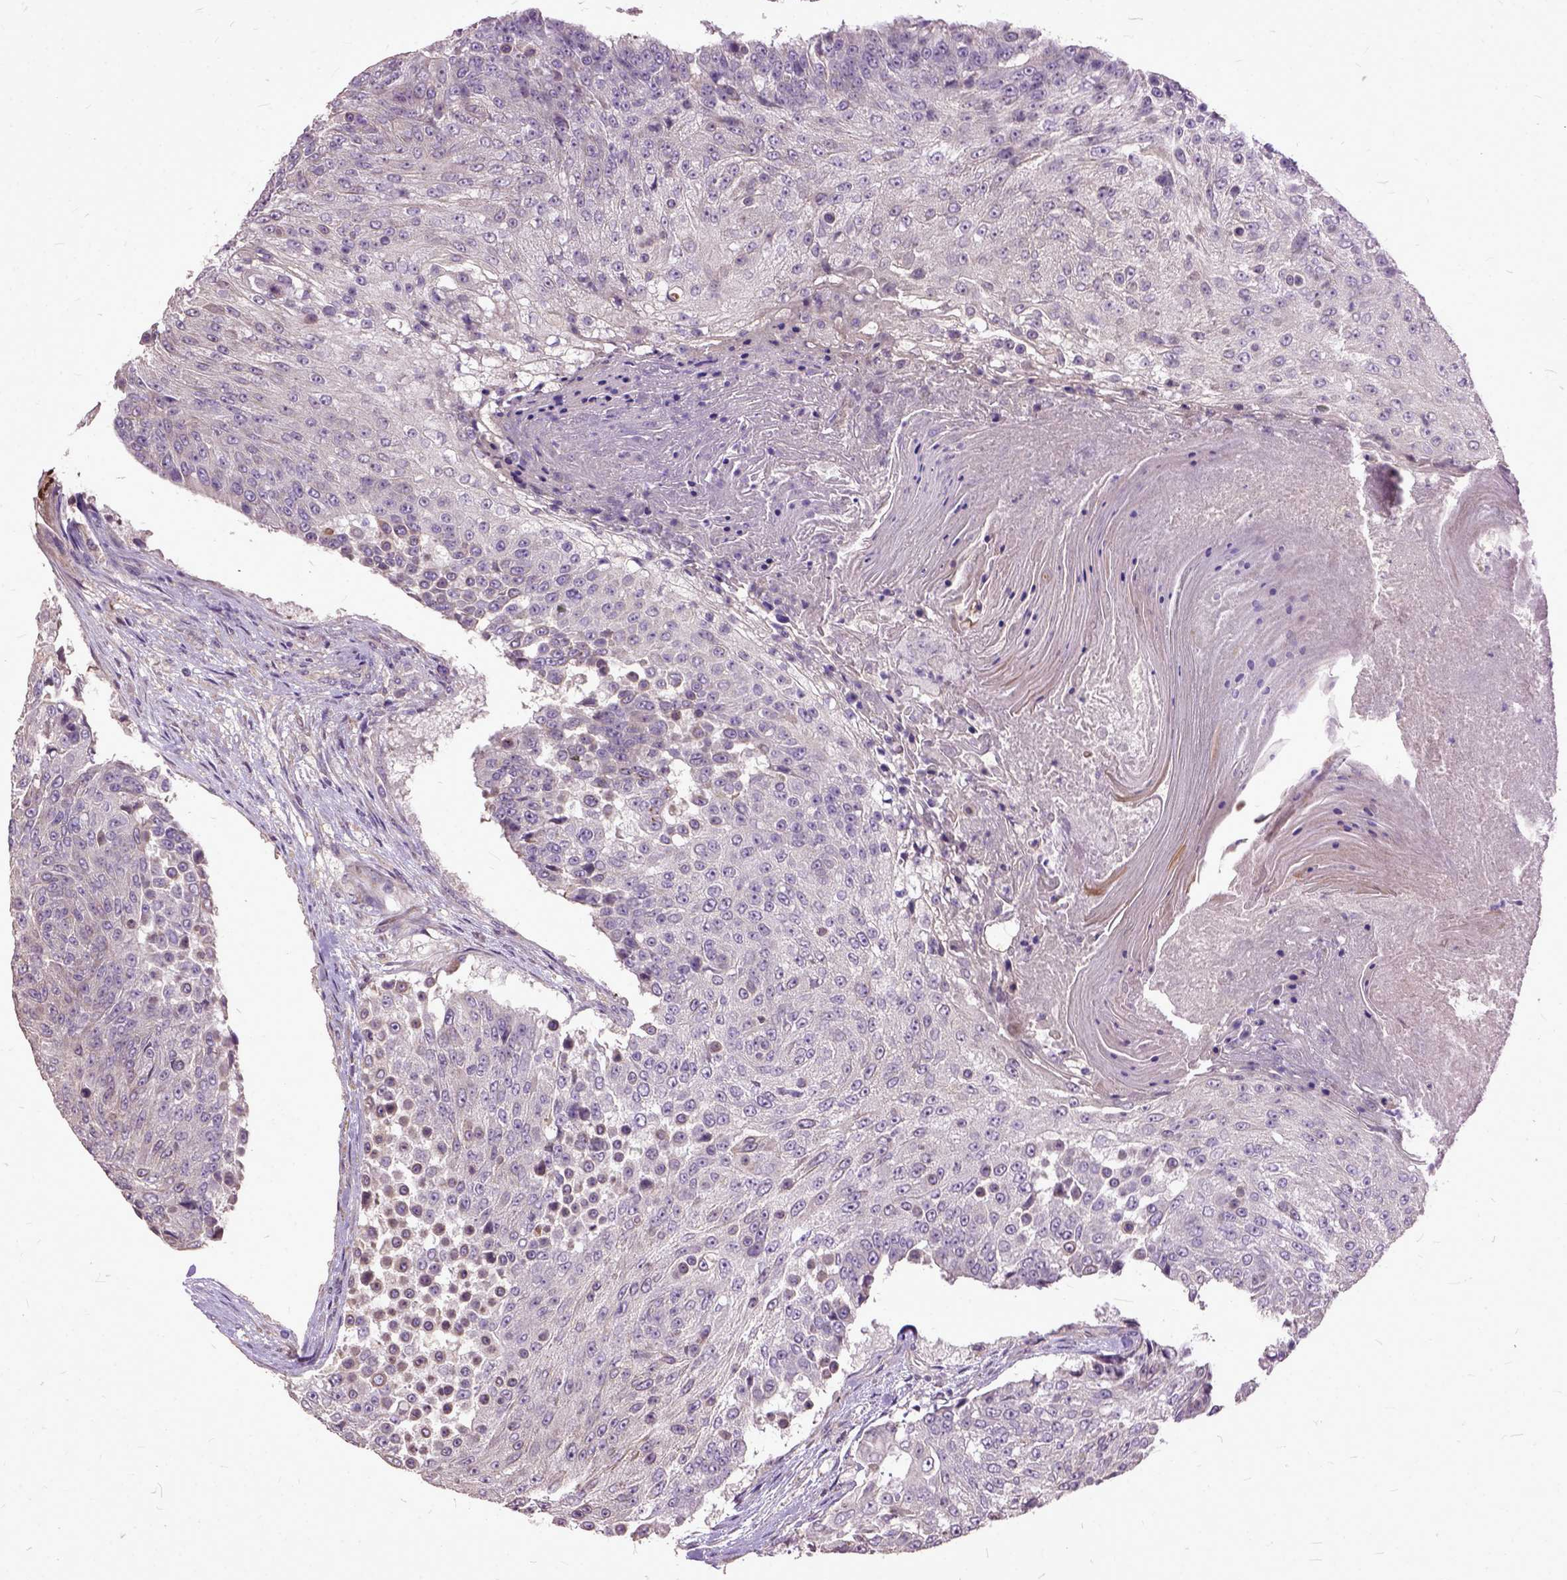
{"staining": {"intensity": "negative", "quantity": "none", "location": "none"}, "tissue": "urothelial cancer", "cell_type": "Tumor cells", "image_type": "cancer", "snomed": [{"axis": "morphology", "description": "Urothelial carcinoma, High grade"}, {"axis": "topography", "description": "Urinary bladder"}], "caption": "This is a photomicrograph of immunohistochemistry staining of urothelial carcinoma (high-grade), which shows no staining in tumor cells.", "gene": "AREG", "patient": {"sex": "female", "age": 63}}